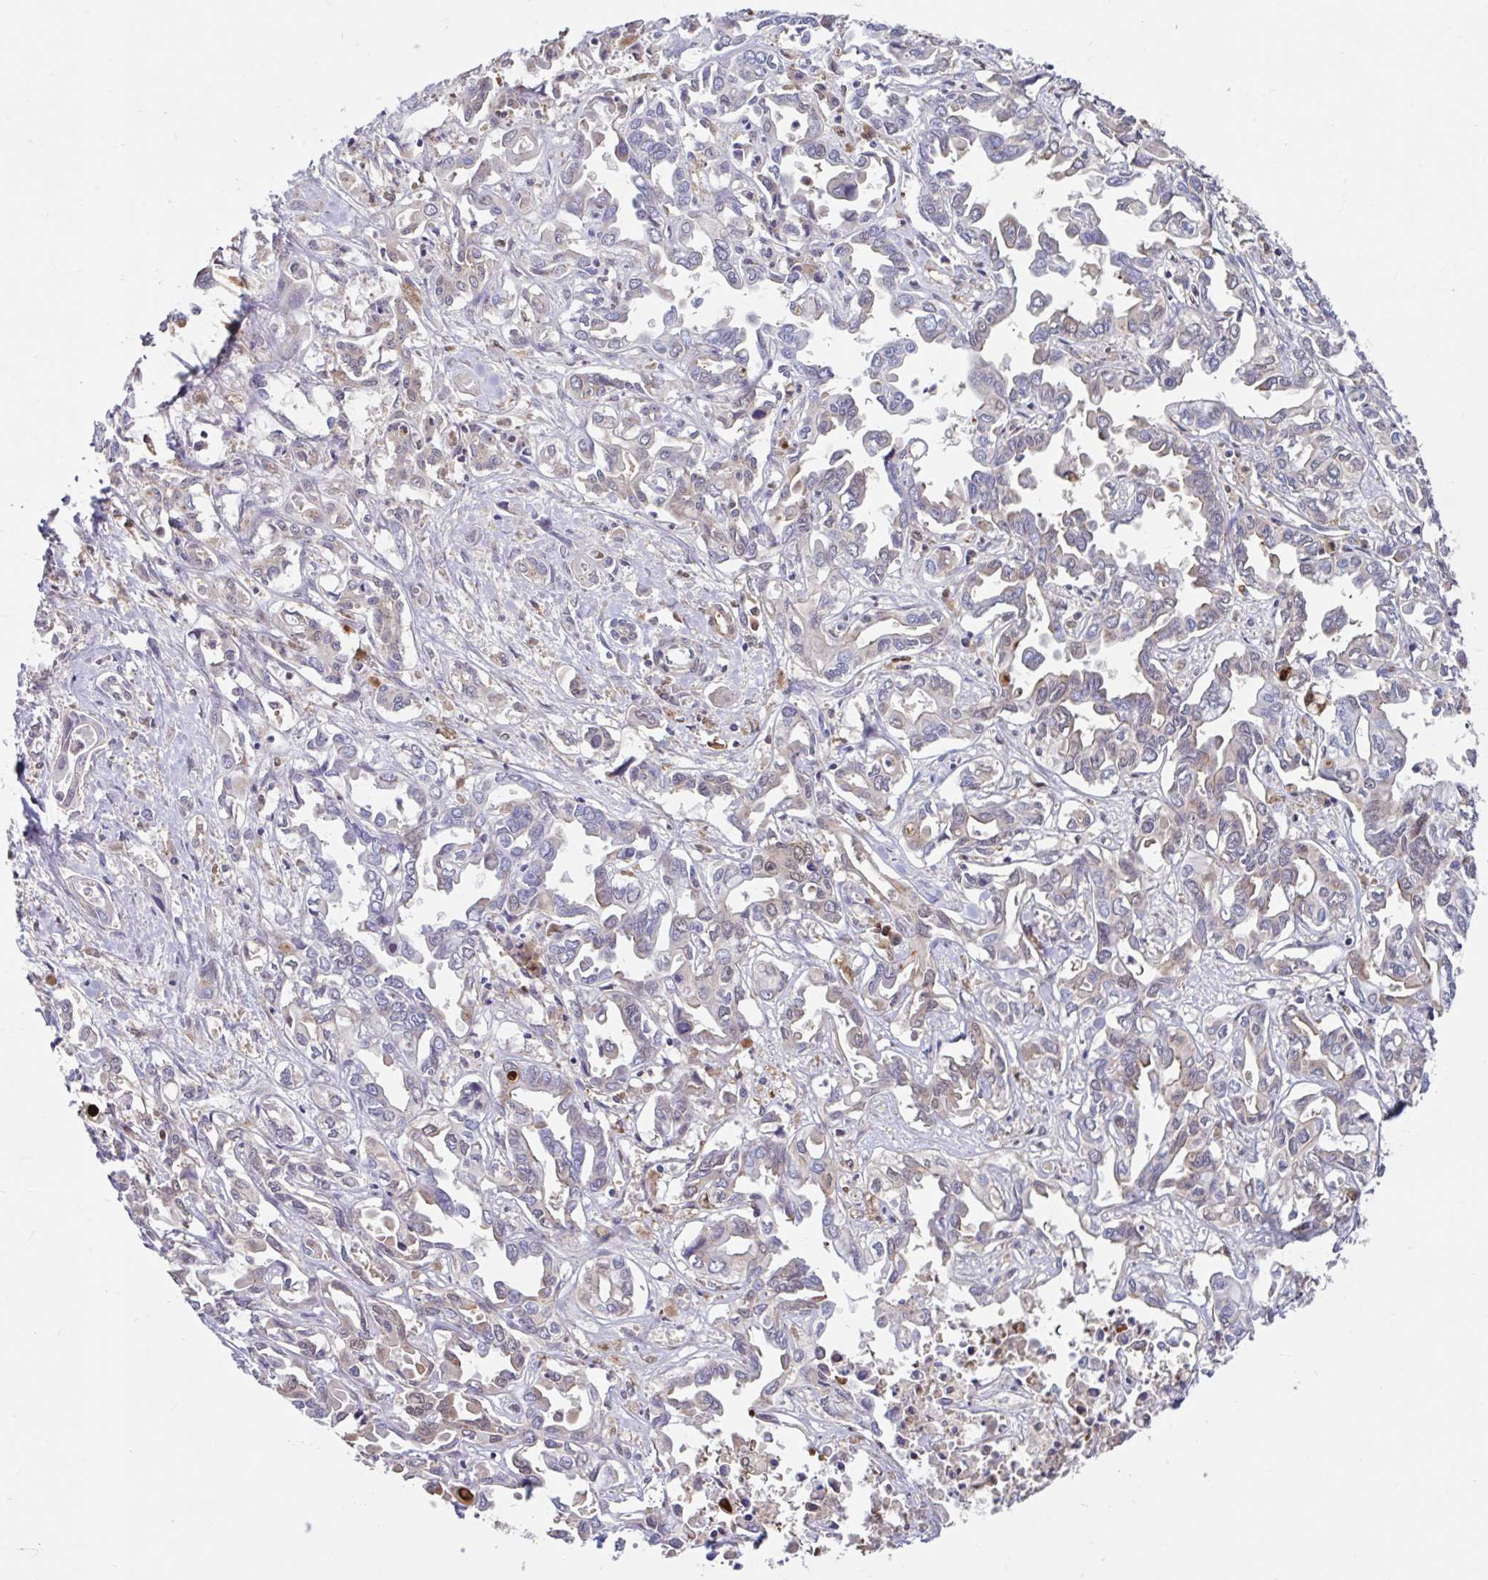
{"staining": {"intensity": "negative", "quantity": "none", "location": "none"}, "tissue": "liver cancer", "cell_type": "Tumor cells", "image_type": "cancer", "snomed": [{"axis": "morphology", "description": "Cholangiocarcinoma"}, {"axis": "topography", "description": "Liver"}], "caption": "IHC of human liver cancer (cholangiocarcinoma) demonstrates no staining in tumor cells.", "gene": "BLVRA", "patient": {"sex": "female", "age": 64}}